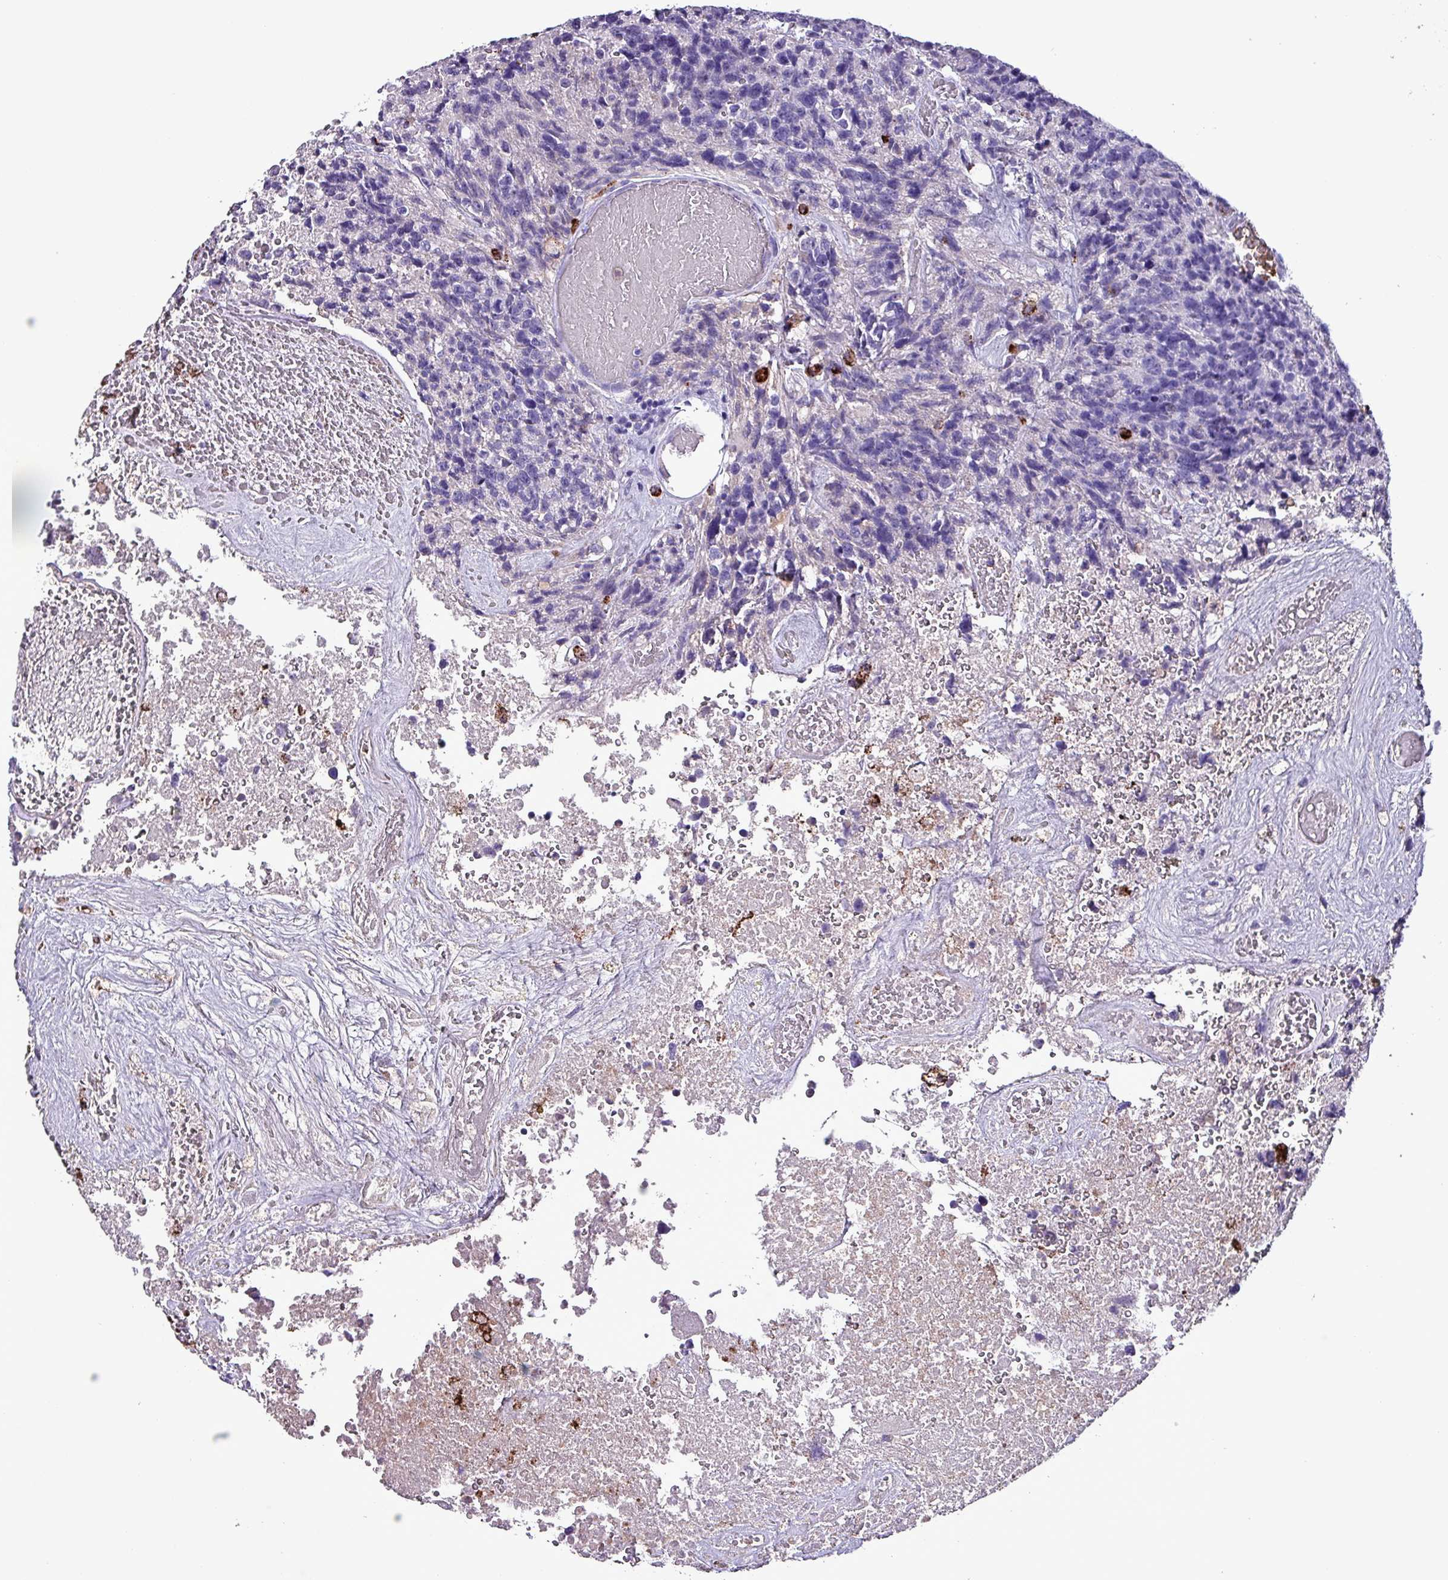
{"staining": {"intensity": "negative", "quantity": "none", "location": "none"}, "tissue": "glioma", "cell_type": "Tumor cells", "image_type": "cancer", "snomed": [{"axis": "morphology", "description": "Glioma, malignant, High grade"}, {"axis": "topography", "description": "Brain"}], "caption": "Glioma was stained to show a protein in brown. There is no significant positivity in tumor cells.", "gene": "HP", "patient": {"sex": "male", "age": 69}}